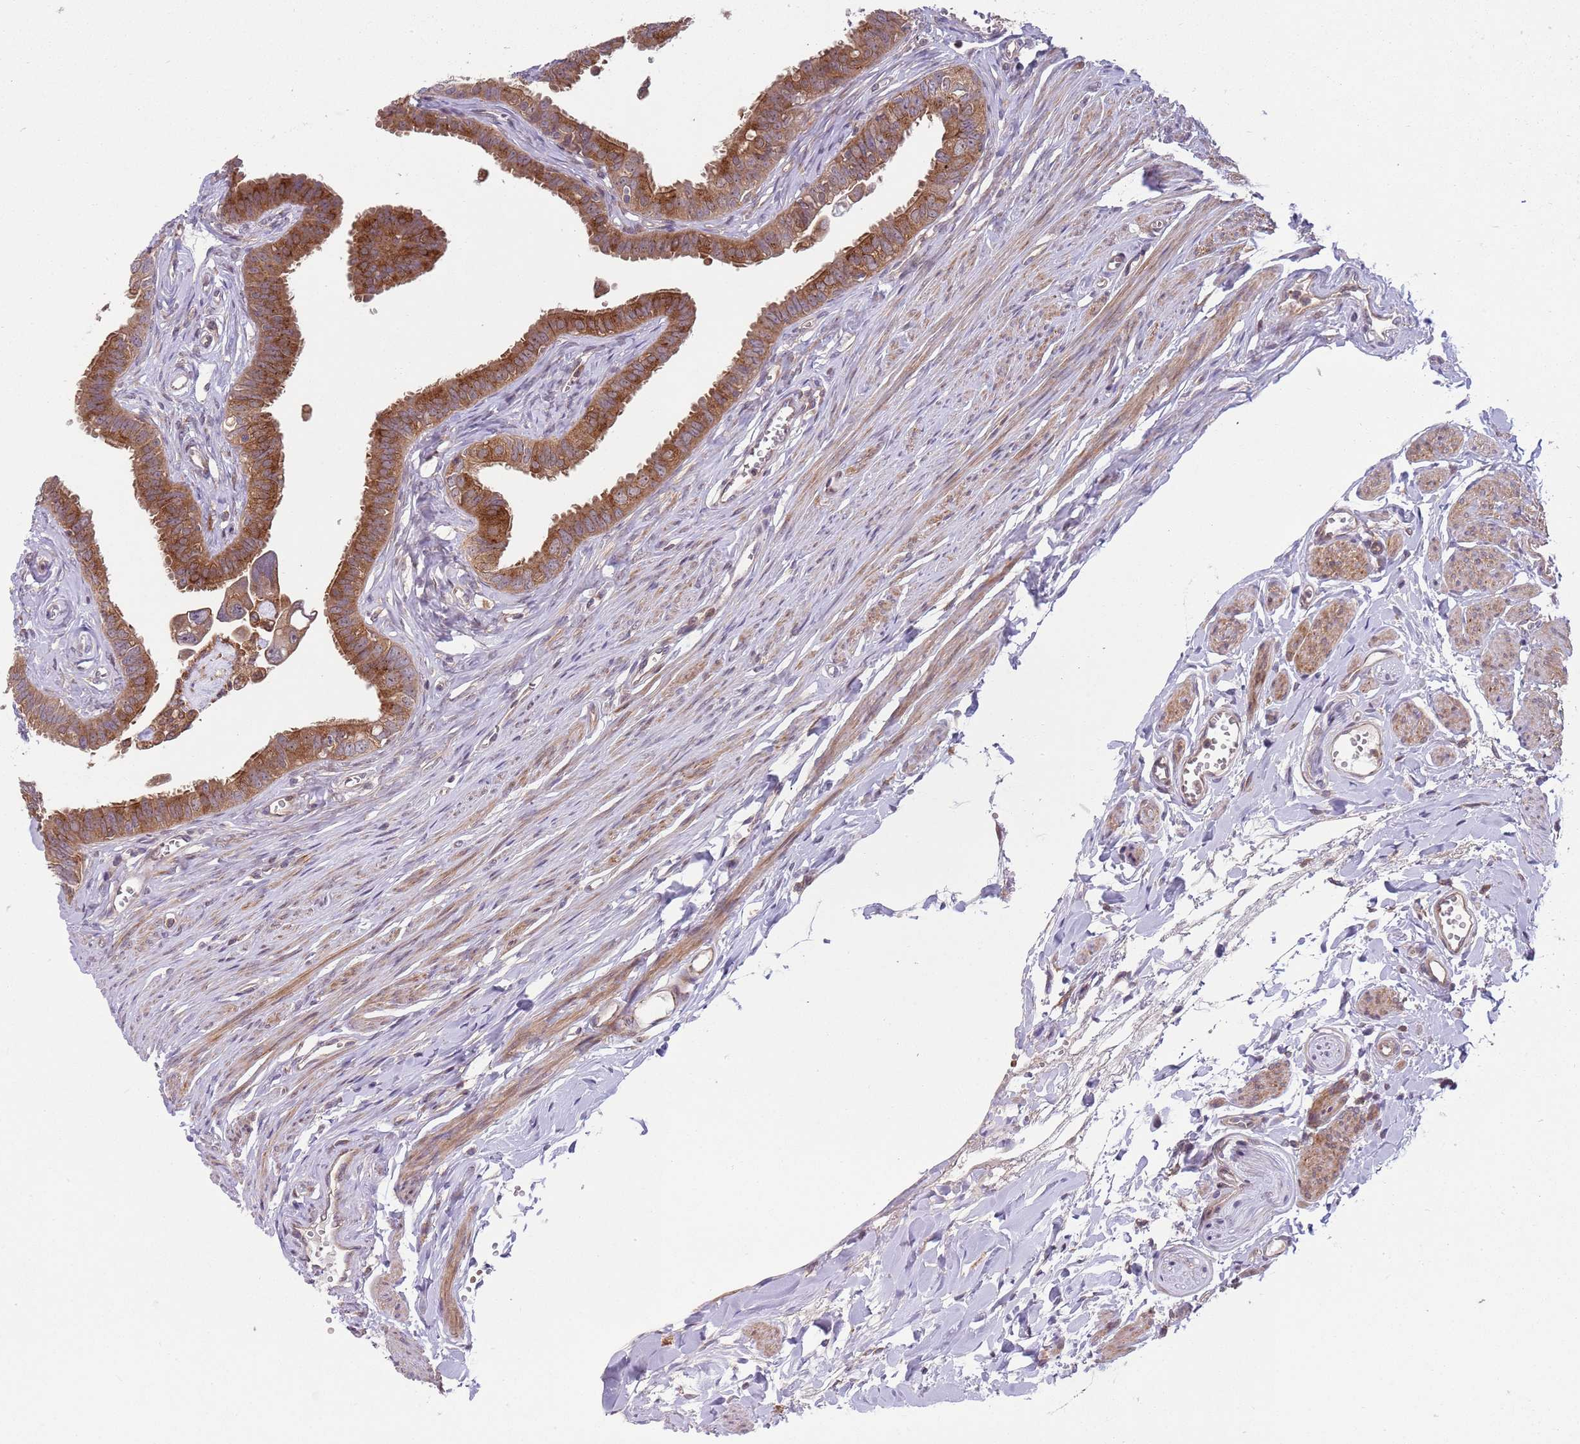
{"staining": {"intensity": "strong", "quantity": ">75%", "location": "cytoplasmic/membranous"}, "tissue": "fallopian tube", "cell_type": "Glandular cells", "image_type": "normal", "snomed": [{"axis": "morphology", "description": "Normal tissue, NOS"}, {"axis": "morphology", "description": "Carcinoma, NOS"}, {"axis": "topography", "description": "Fallopian tube"}, {"axis": "topography", "description": "Ovary"}], "caption": "Fallopian tube stained for a protein (brown) displays strong cytoplasmic/membranous positive positivity in about >75% of glandular cells.", "gene": "GGA1", "patient": {"sex": "female", "age": 59}}